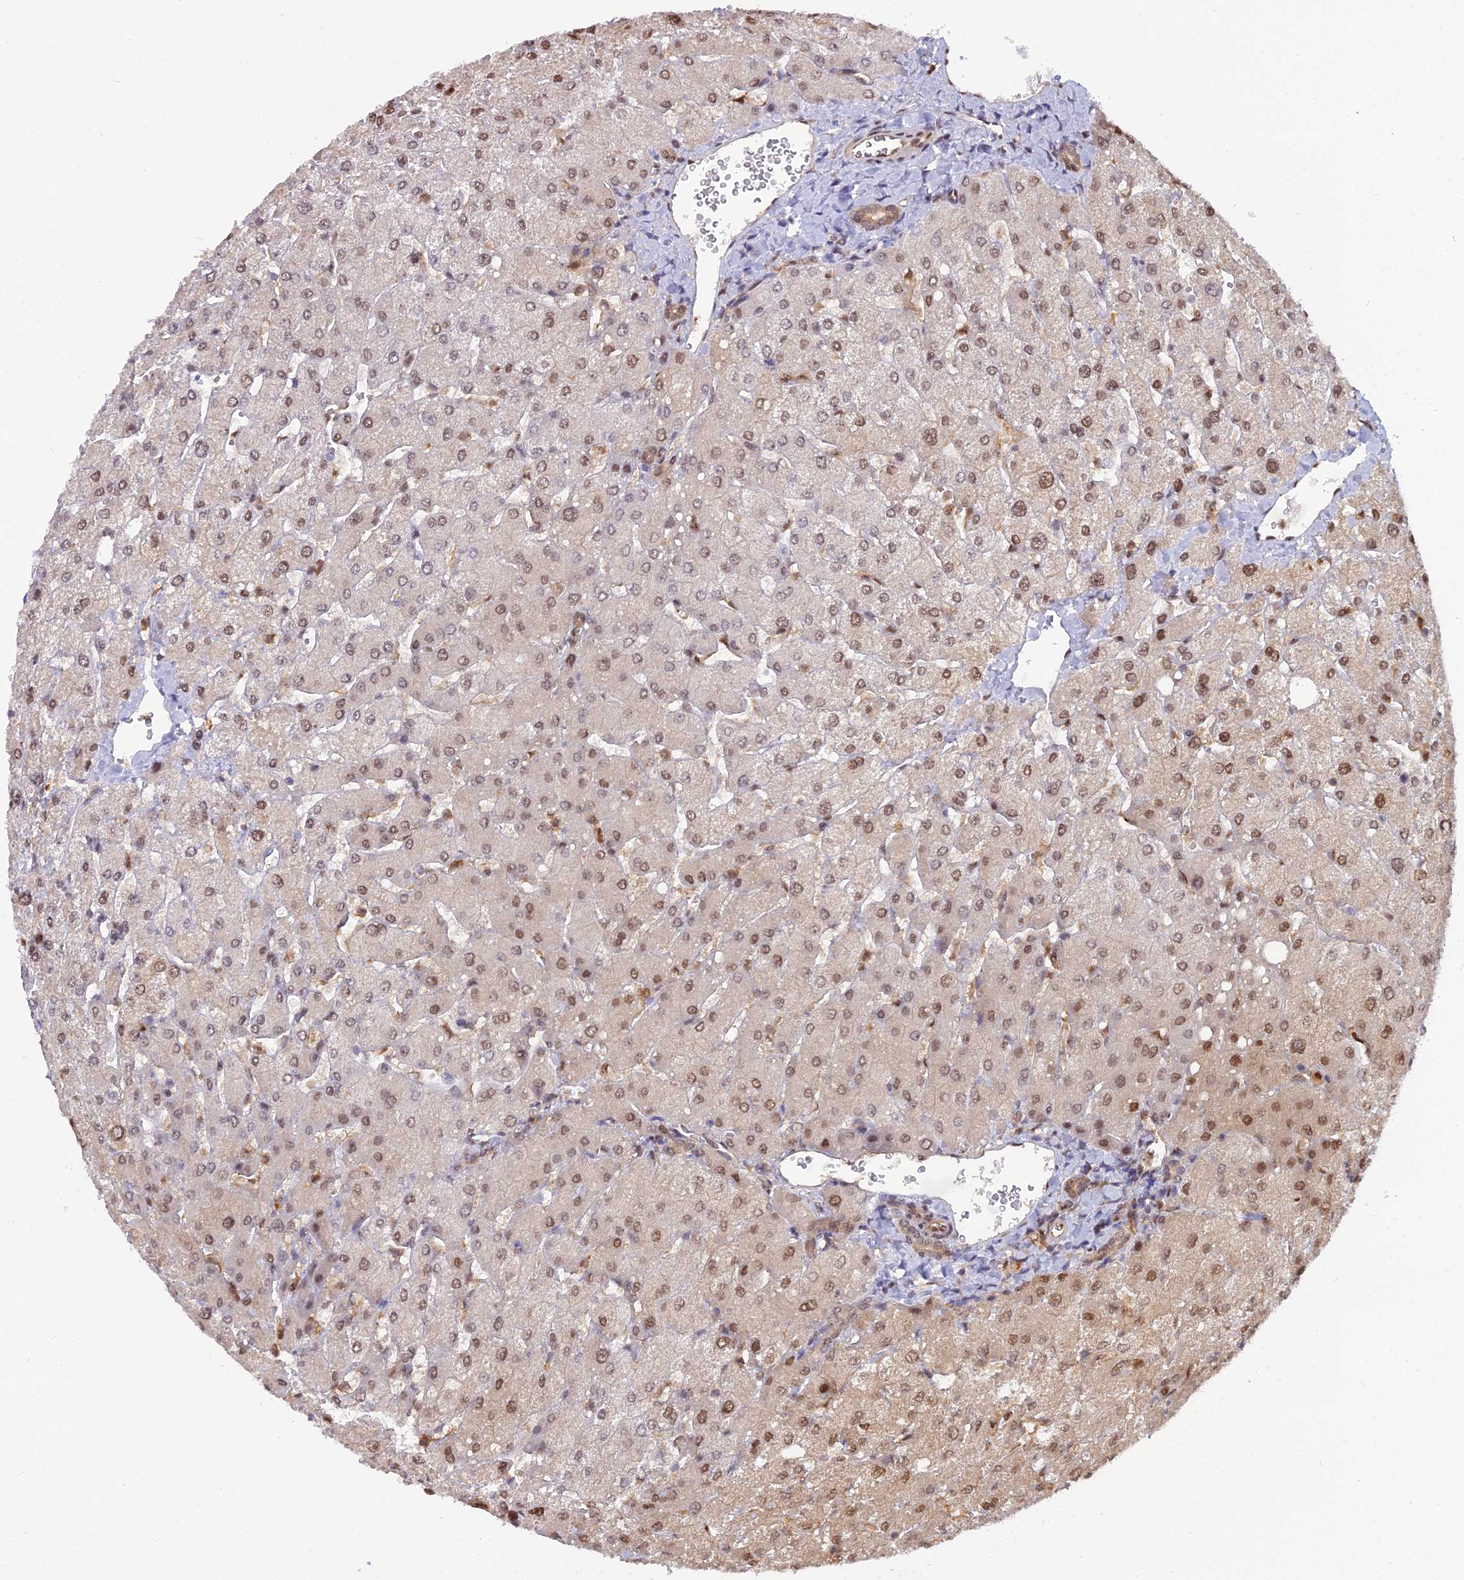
{"staining": {"intensity": "moderate", "quantity": ">75%", "location": "nuclear"}, "tissue": "liver", "cell_type": "Cholangiocytes", "image_type": "normal", "snomed": [{"axis": "morphology", "description": "Normal tissue, NOS"}, {"axis": "topography", "description": "Liver"}], "caption": "Protein staining shows moderate nuclear expression in about >75% of cholangiocytes in unremarkable liver.", "gene": "NPEPL1", "patient": {"sex": "male", "age": 55}}